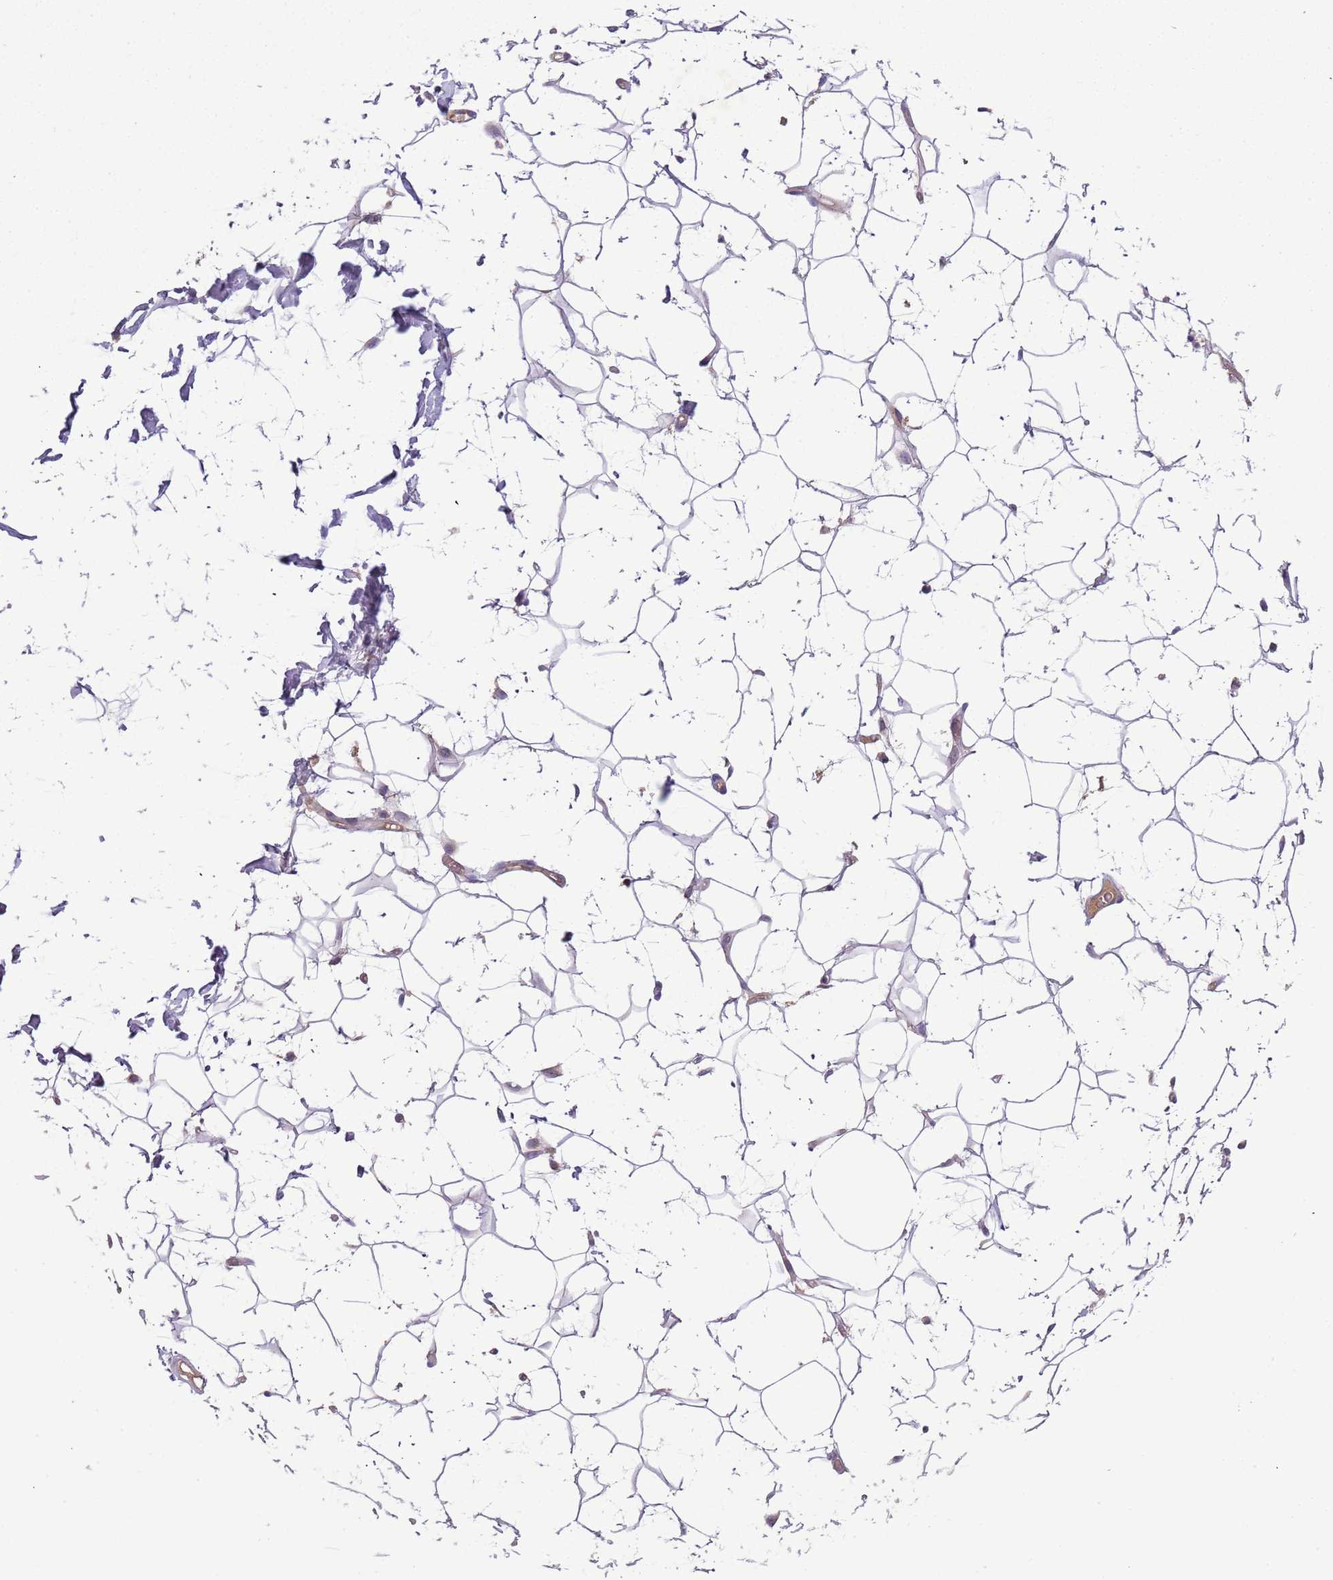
{"staining": {"intensity": "negative", "quantity": "none", "location": "none"}, "tissue": "adipose tissue", "cell_type": "Adipocytes", "image_type": "normal", "snomed": [{"axis": "morphology", "description": "Normal tissue, NOS"}, {"axis": "topography", "description": "Breast"}], "caption": "Unremarkable adipose tissue was stained to show a protein in brown. There is no significant expression in adipocytes. (IHC, brightfield microscopy, high magnification).", "gene": "FECH", "patient": {"sex": "female", "age": 26}}